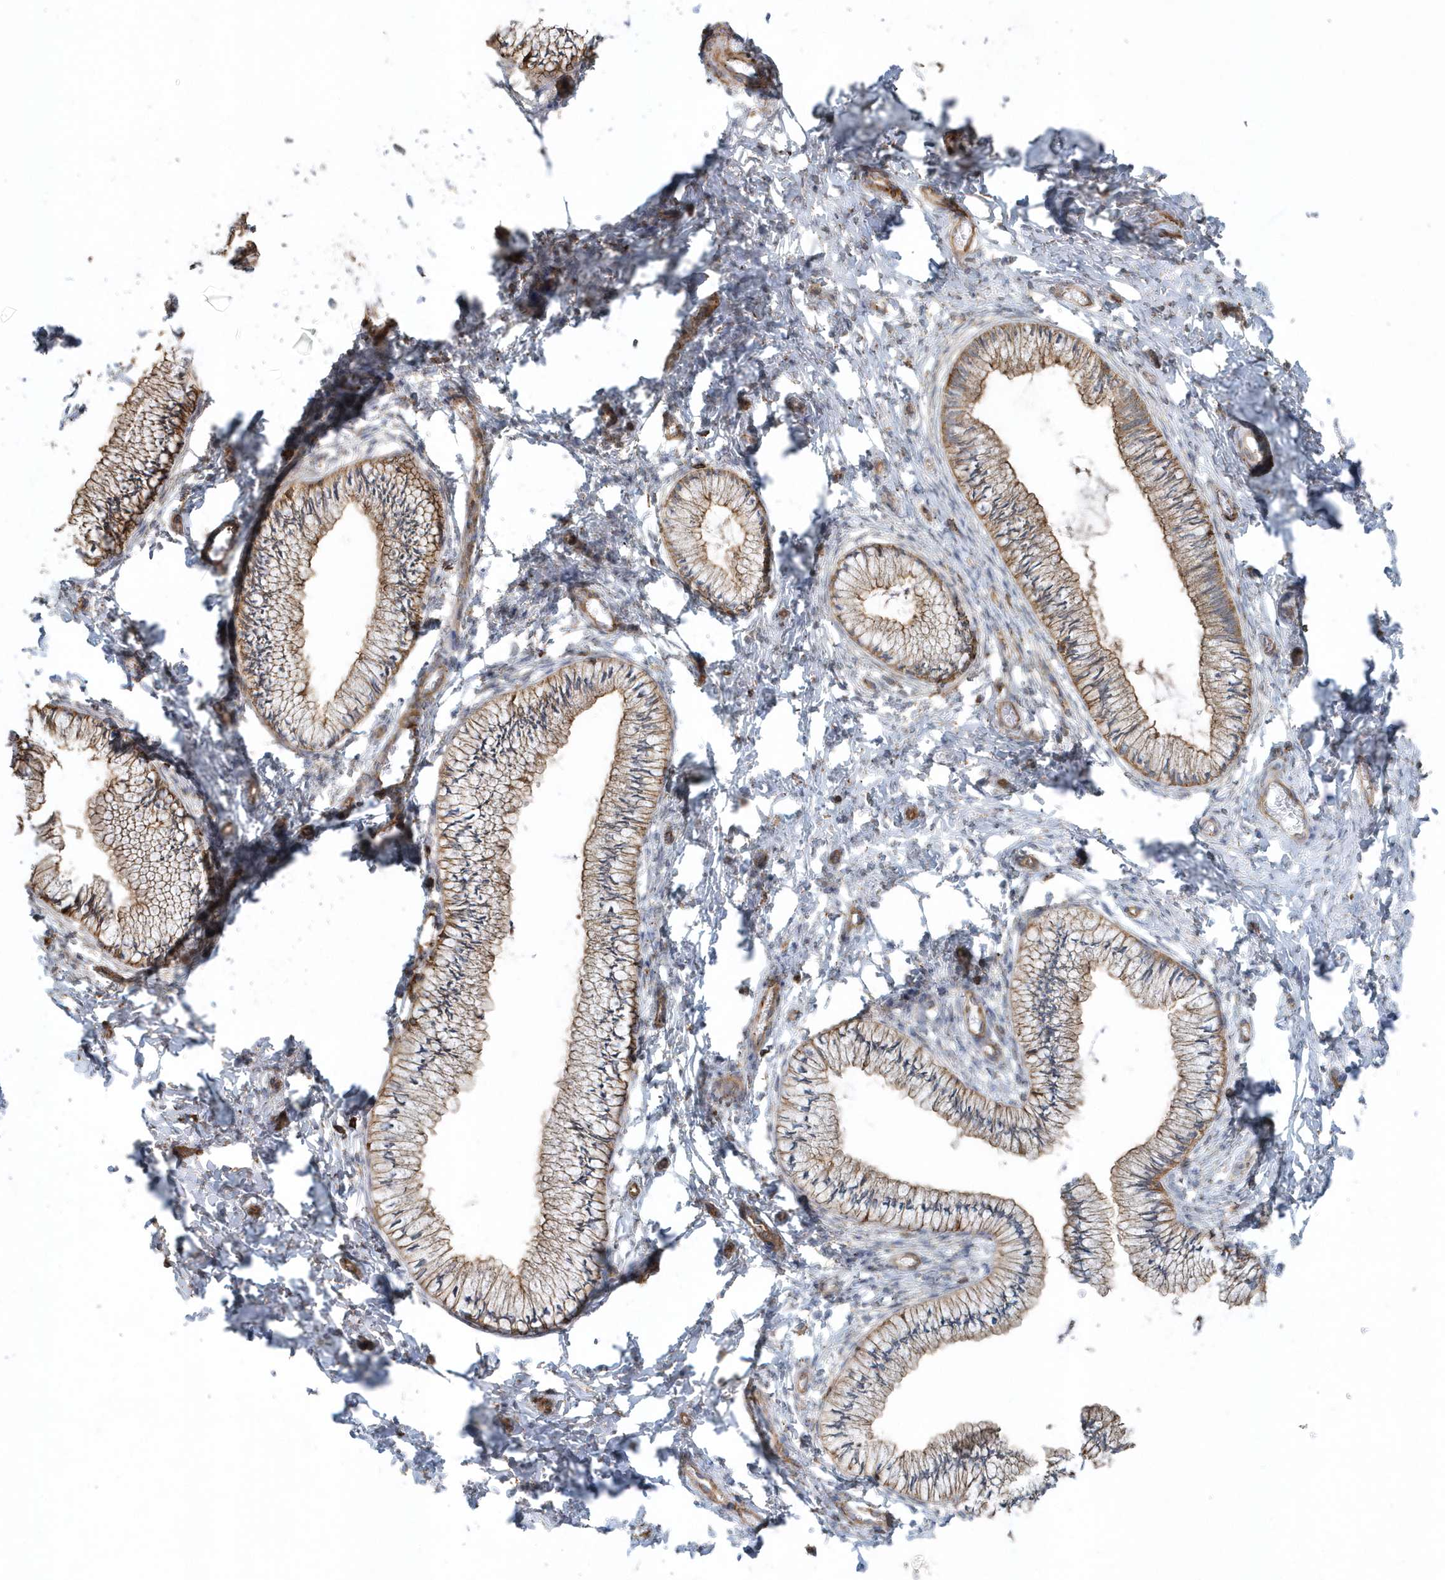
{"staining": {"intensity": "moderate", "quantity": ">75%", "location": "cytoplasmic/membranous"}, "tissue": "cervix", "cell_type": "Glandular cells", "image_type": "normal", "snomed": [{"axis": "morphology", "description": "Normal tissue, NOS"}, {"axis": "topography", "description": "Cervix"}], "caption": "Brown immunohistochemical staining in unremarkable cervix displays moderate cytoplasmic/membranous staining in approximately >75% of glandular cells. The staining was performed using DAB (3,3'-diaminobenzidine) to visualize the protein expression in brown, while the nuclei were stained in blue with hematoxylin (Magnification: 20x).", "gene": "MMUT", "patient": {"sex": "female", "age": 36}}